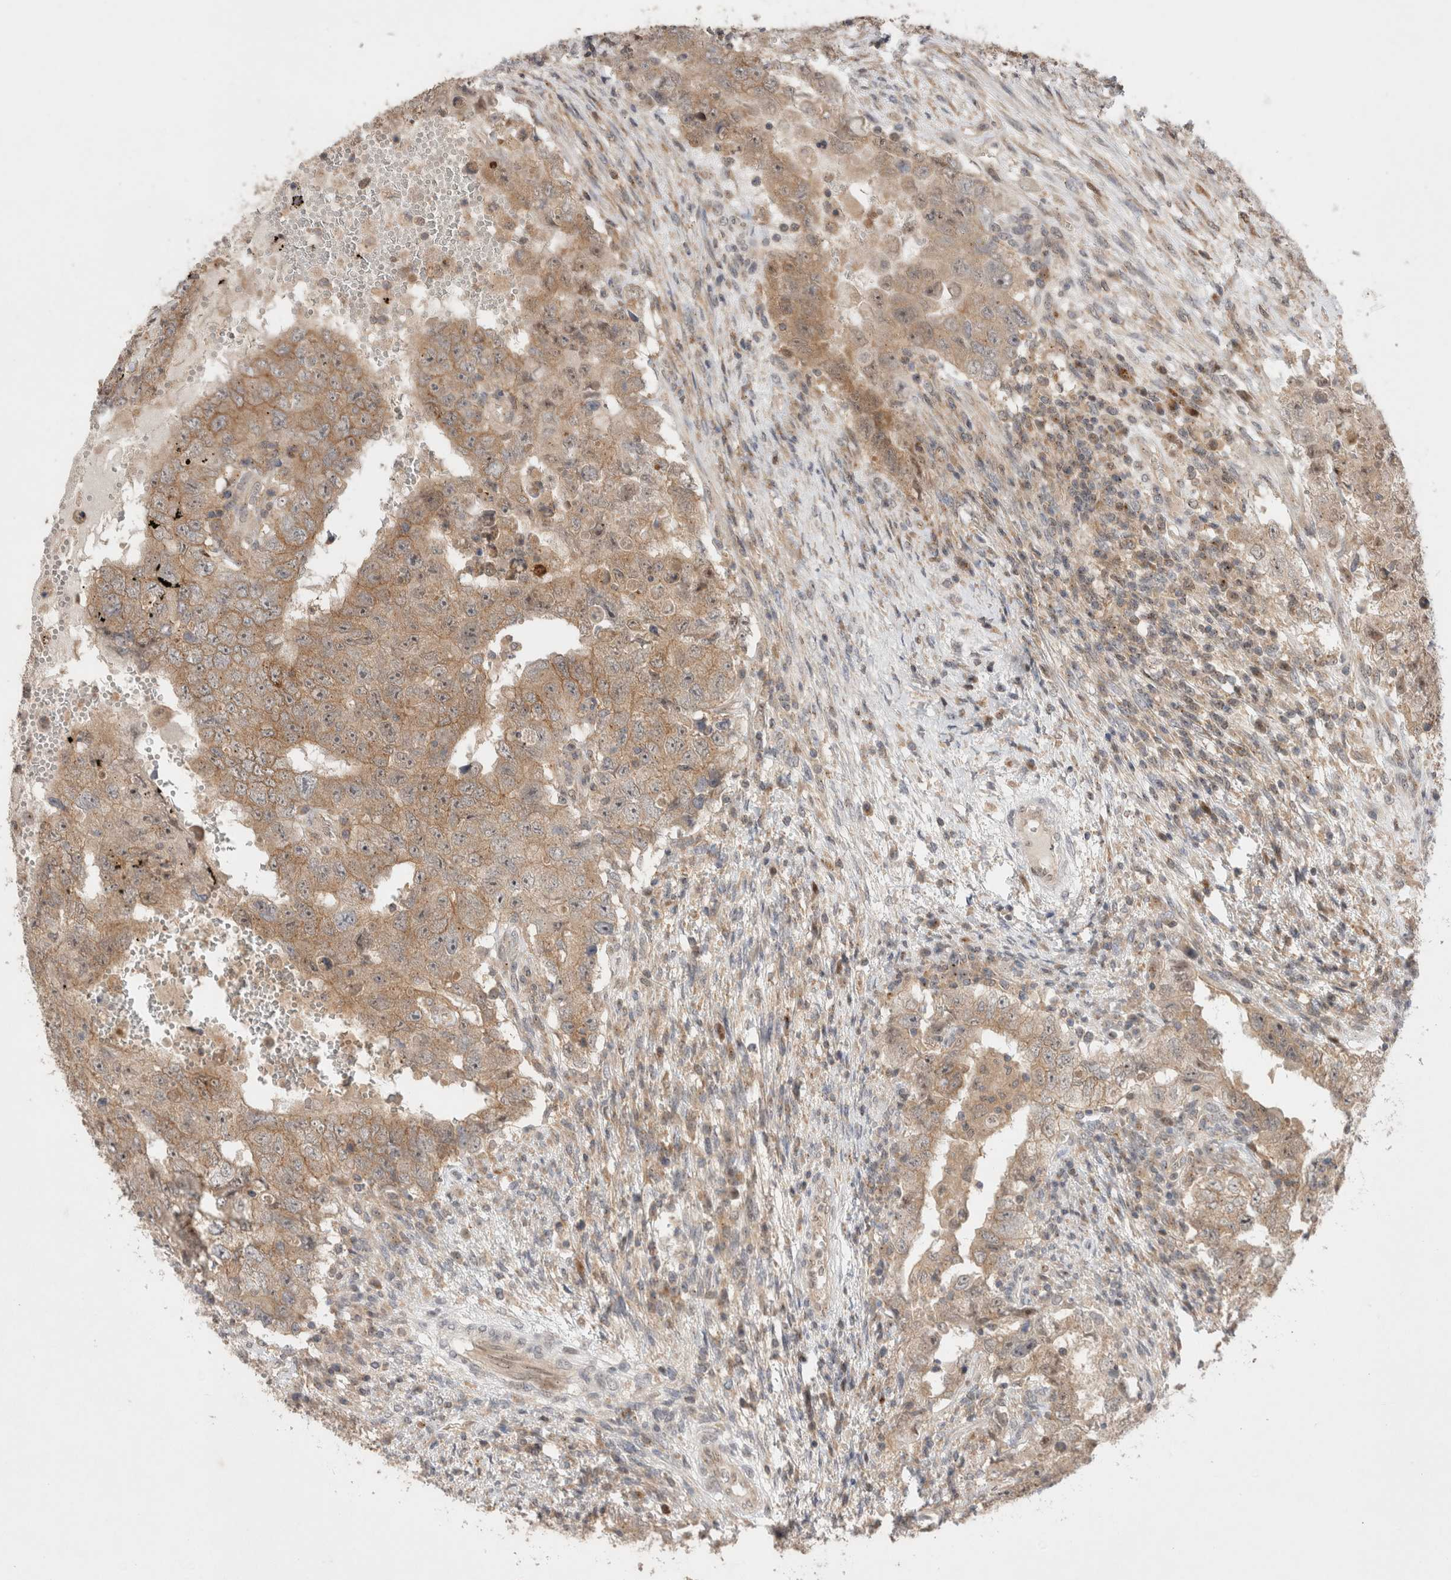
{"staining": {"intensity": "moderate", "quantity": "25%-75%", "location": "cytoplasmic/membranous"}, "tissue": "testis cancer", "cell_type": "Tumor cells", "image_type": "cancer", "snomed": [{"axis": "morphology", "description": "Carcinoma, Embryonal, NOS"}, {"axis": "topography", "description": "Testis"}], "caption": "Immunohistochemical staining of human testis cancer (embryonal carcinoma) demonstrates moderate cytoplasmic/membranous protein expression in about 25%-75% of tumor cells. Immunohistochemistry stains the protein in brown and the nuclei are stained blue.", "gene": "SLC29A1", "patient": {"sex": "male", "age": 26}}